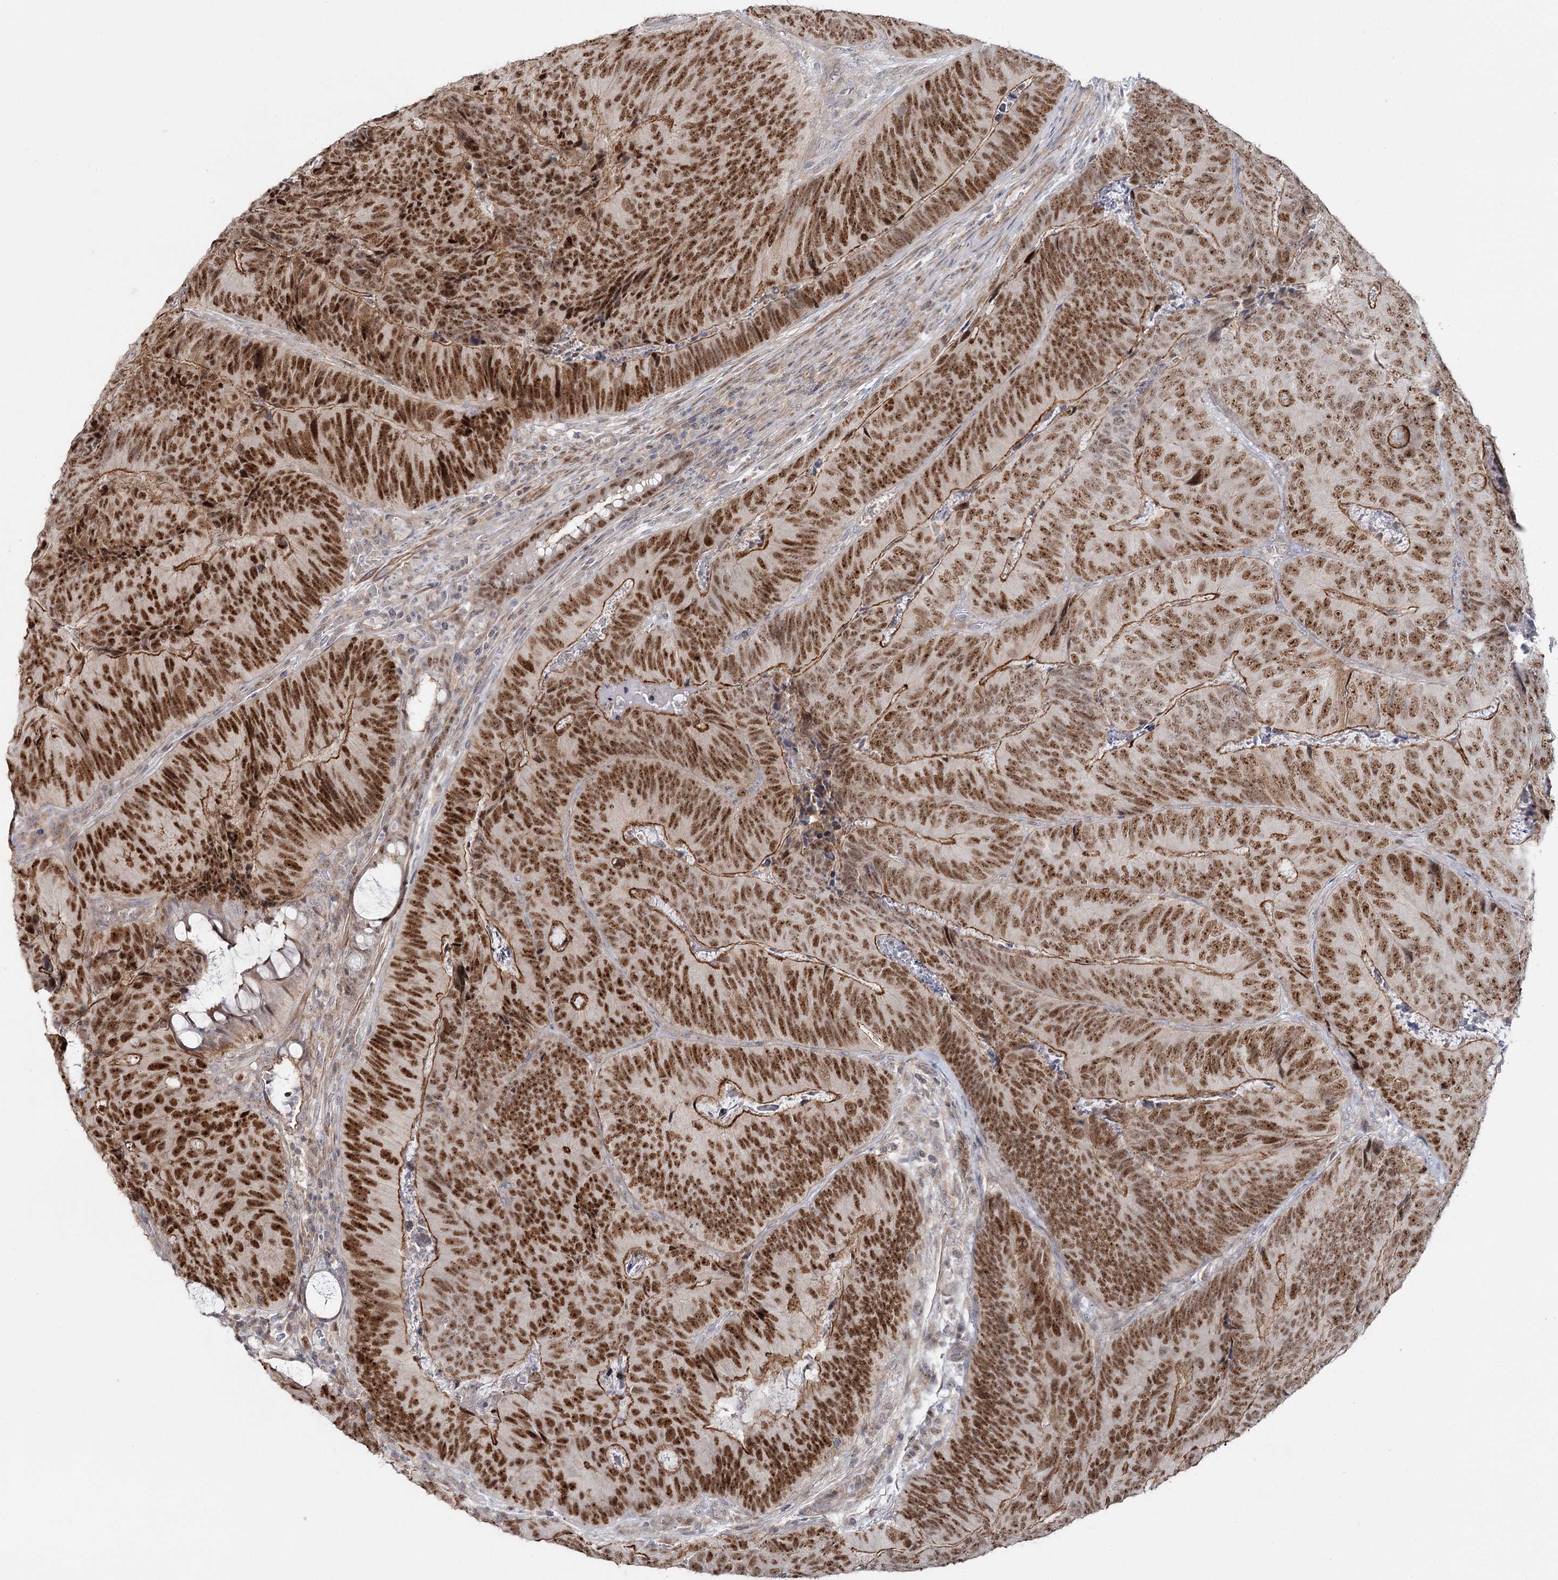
{"staining": {"intensity": "moderate", "quantity": ">75%", "location": "cytoplasmic/membranous,nuclear"}, "tissue": "colorectal cancer", "cell_type": "Tumor cells", "image_type": "cancer", "snomed": [{"axis": "morphology", "description": "Adenocarcinoma, NOS"}, {"axis": "topography", "description": "Colon"}], "caption": "The photomicrograph reveals immunohistochemical staining of colorectal cancer. There is moderate cytoplasmic/membranous and nuclear positivity is appreciated in about >75% of tumor cells.", "gene": "ZC3H8", "patient": {"sex": "female", "age": 67}}